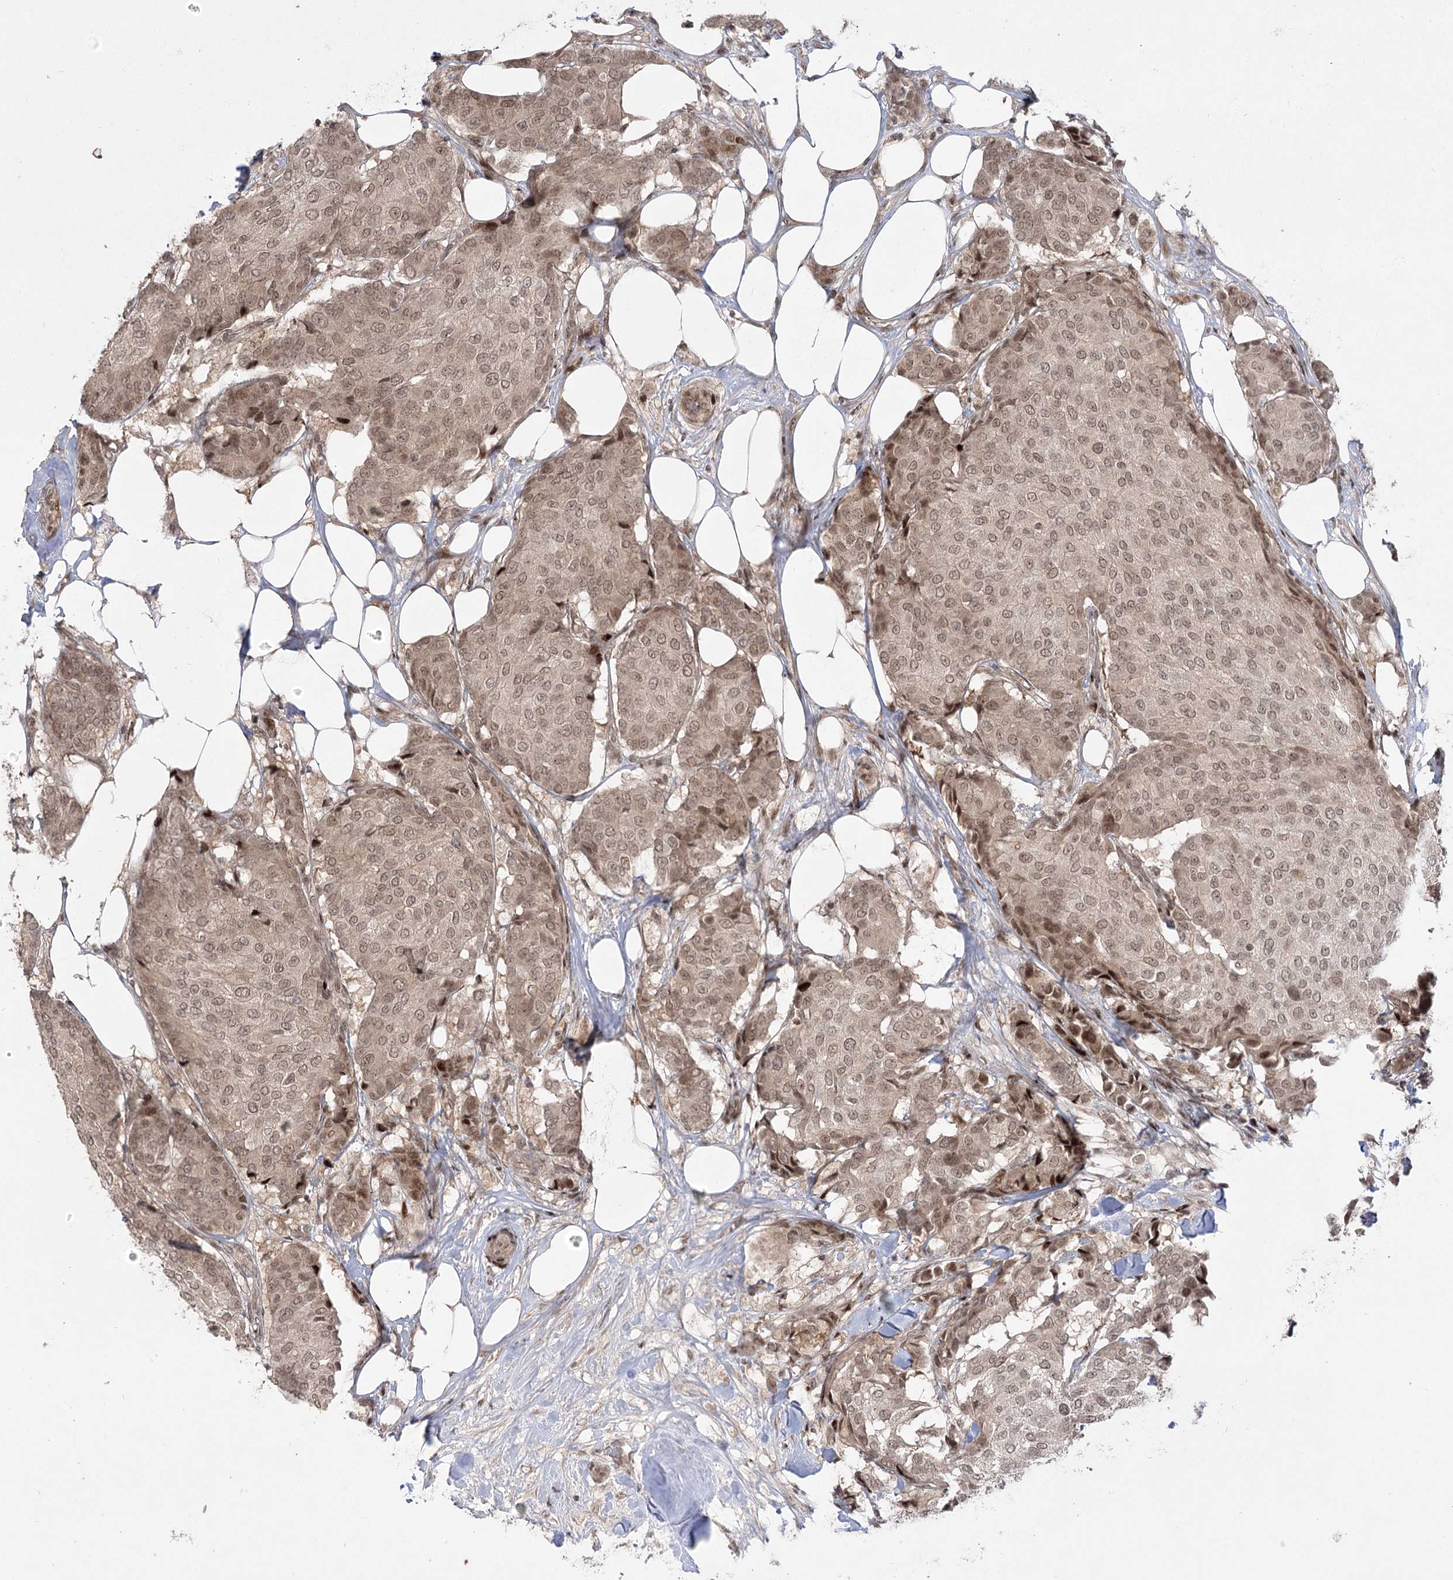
{"staining": {"intensity": "moderate", "quantity": ">75%", "location": "nuclear"}, "tissue": "breast cancer", "cell_type": "Tumor cells", "image_type": "cancer", "snomed": [{"axis": "morphology", "description": "Duct carcinoma"}, {"axis": "topography", "description": "Breast"}], "caption": "The micrograph exhibits immunohistochemical staining of breast invasive ductal carcinoma. There is moderate nuclear positivity is present in about >75% of tumor cells.", "gene": "HELQ", "patient": {"sex": "female", "age": 75}}